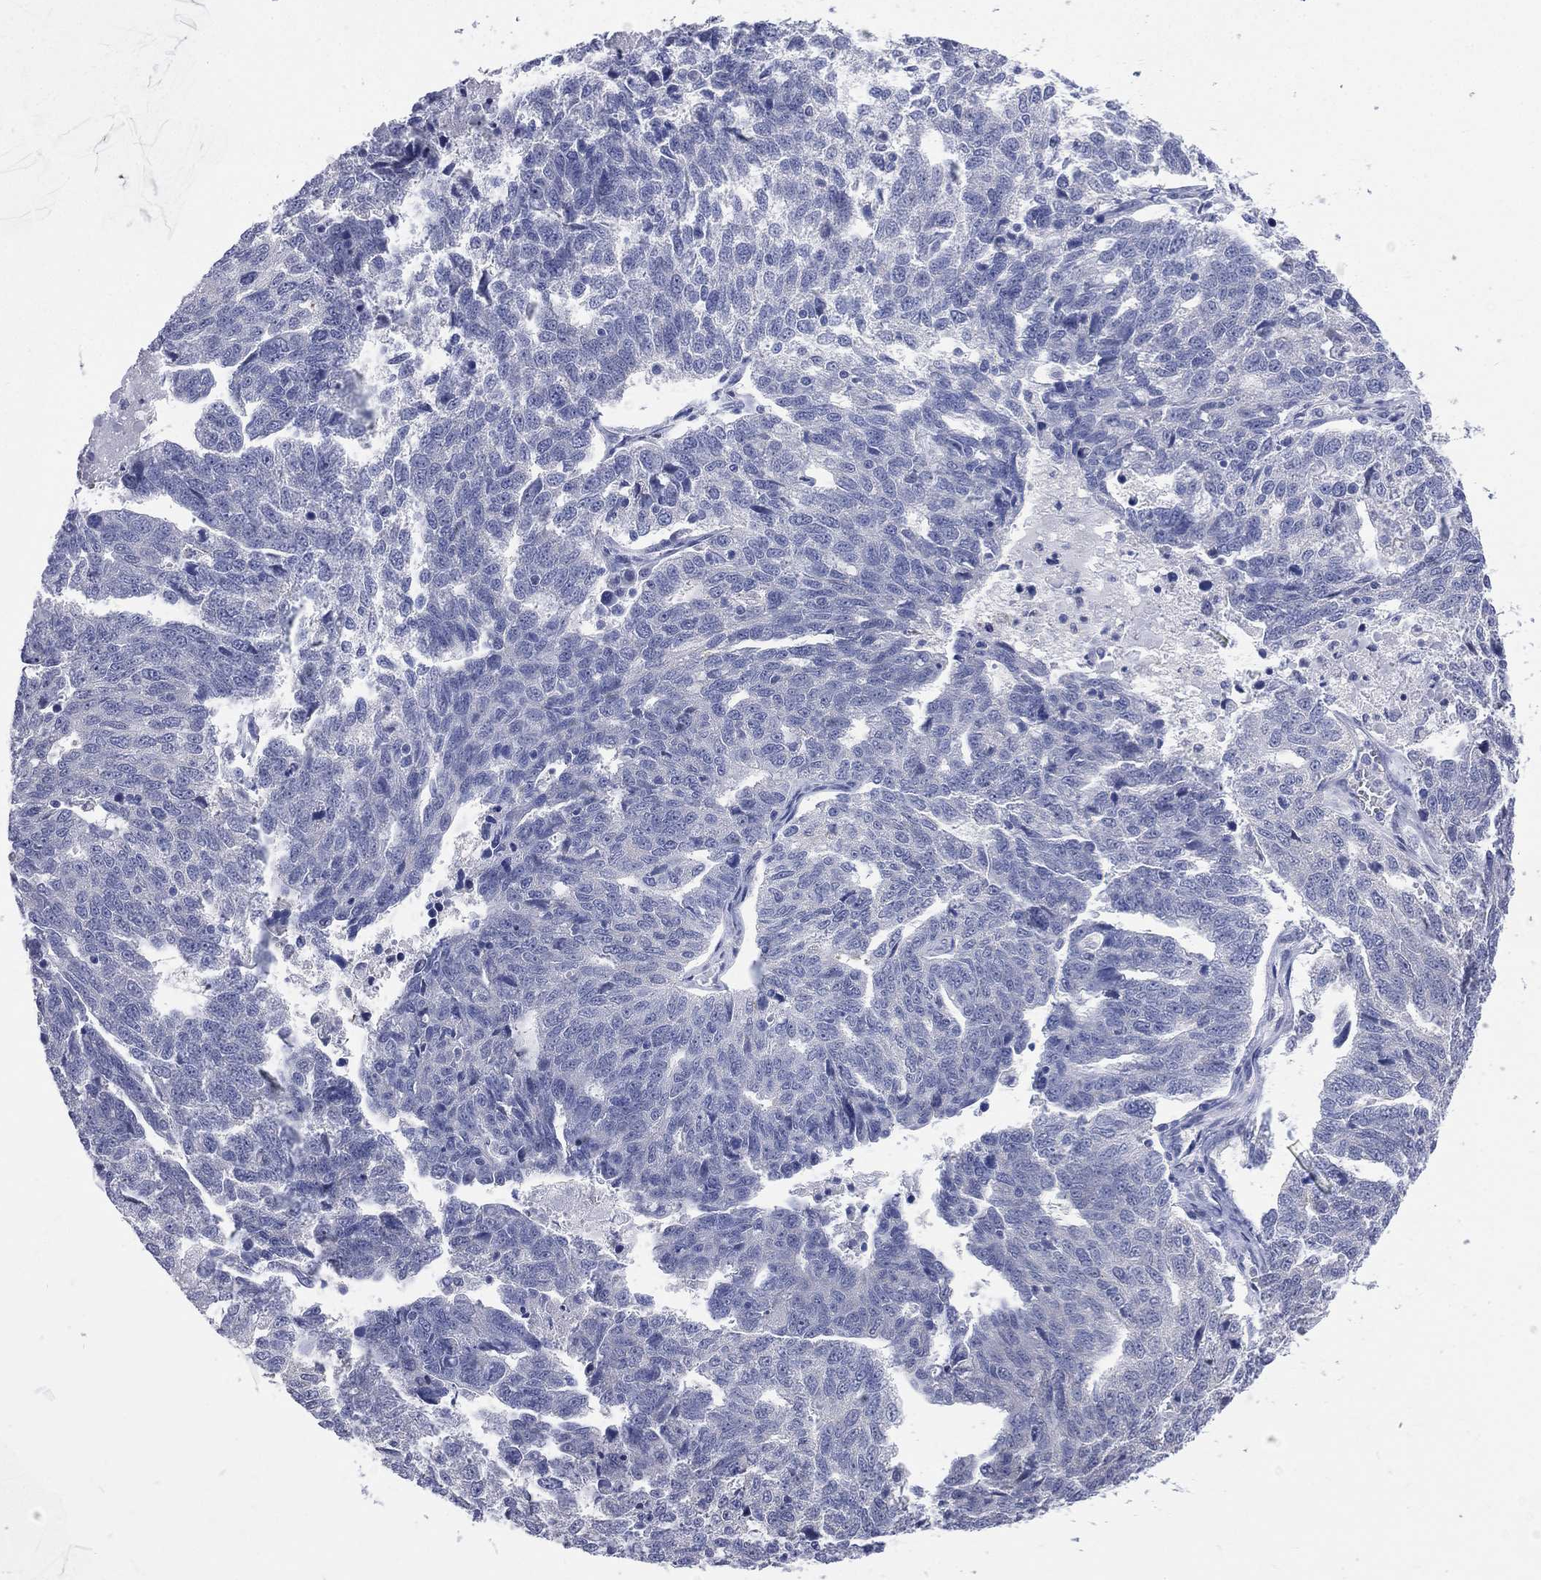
{"staining": {"intensity": "negative", "quantity": "none", "location": "none"}, "tissue": "ovarian cancer", "cell_type": "Tumor cells", "image_type": "cancer", "snomed": [{"axis": "morphology", "description": "Cystadenocarcinoma, serous, NOS"}, {"axis": "topography", "description": "Ovary"}], "caption": "The micrograph shows no staining of tumor cells in ovarian cancer.", "gene": "AKAP3", "patient": {"sex": "female", "age": 71}}